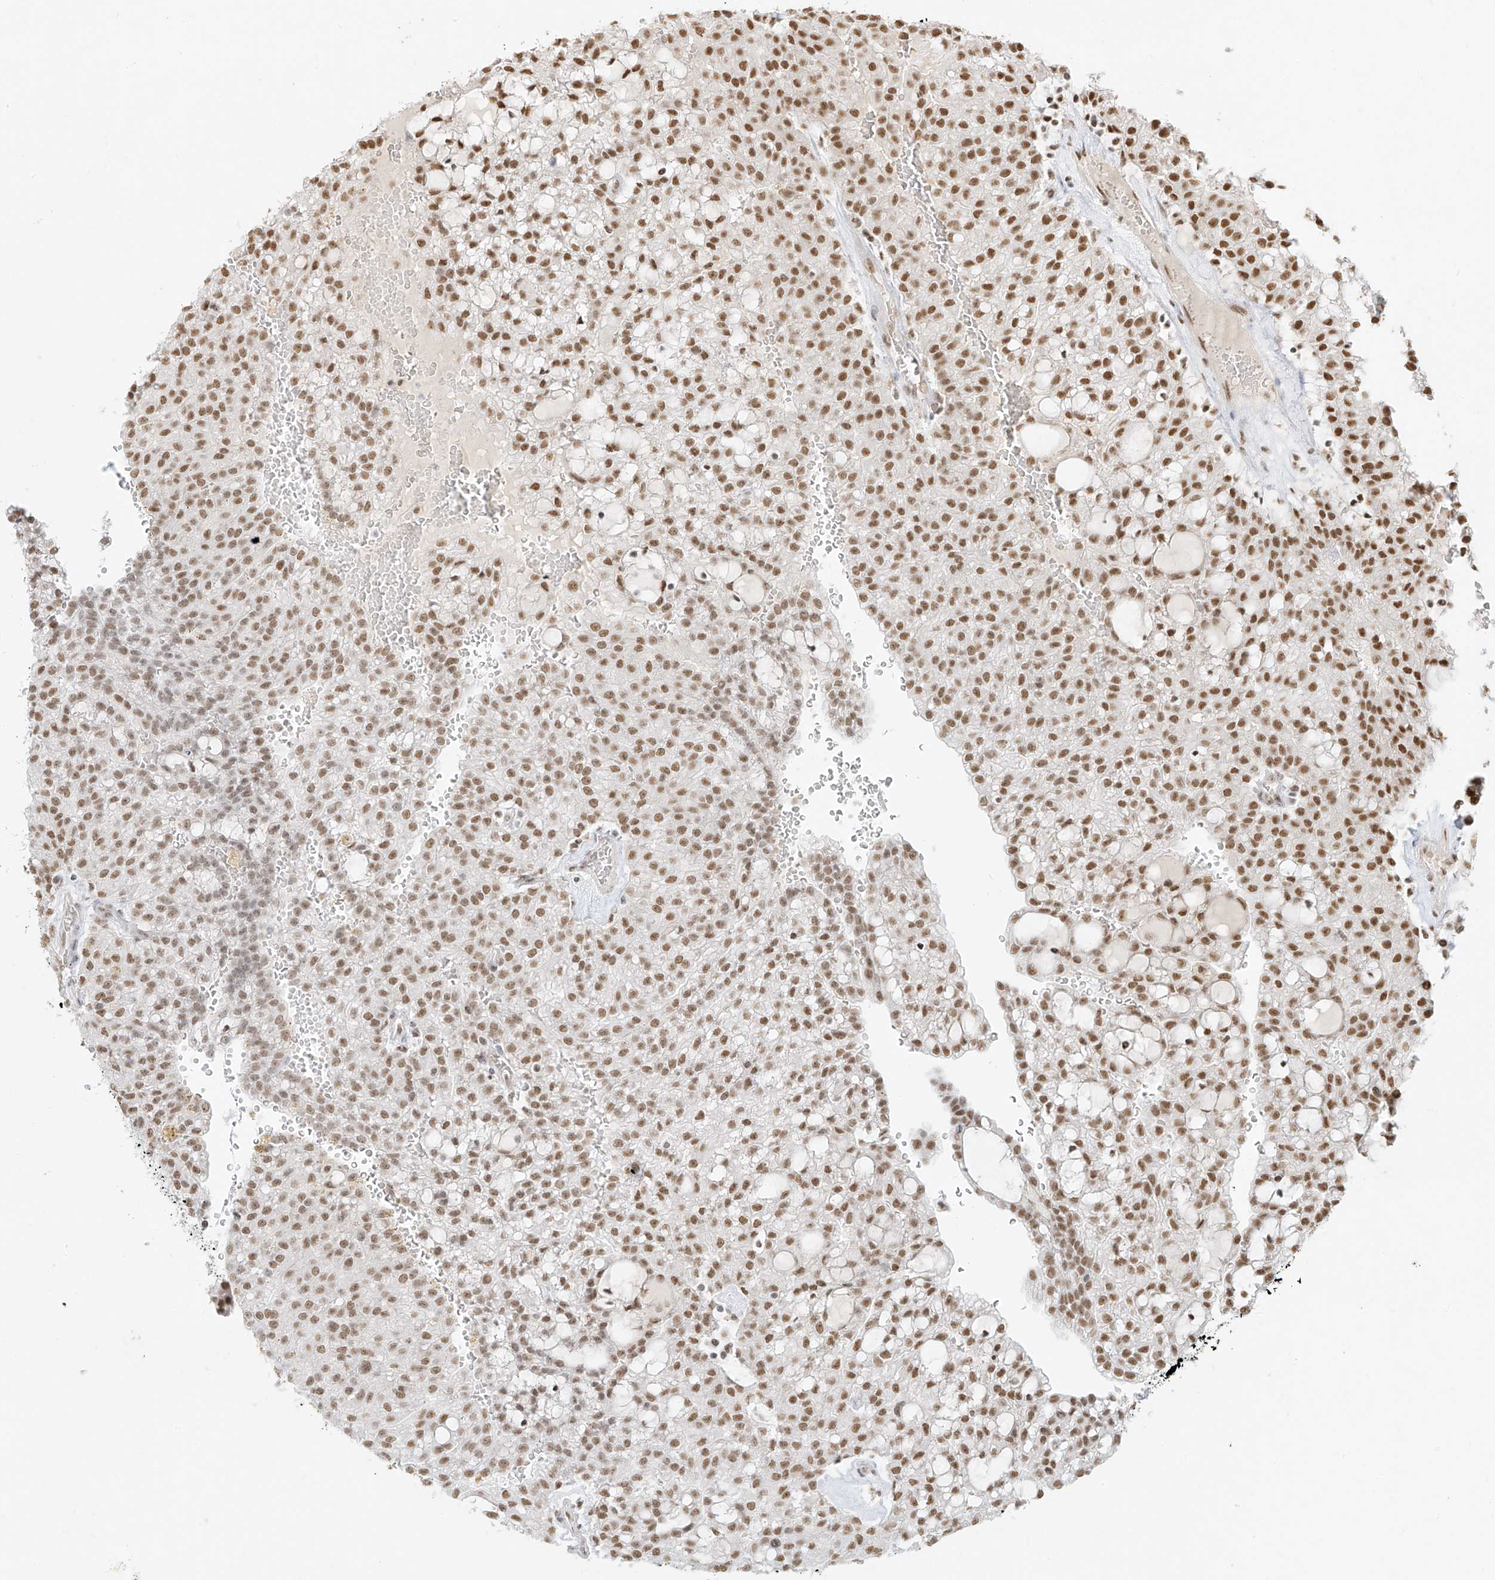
{"staining": {"intensity": "moderate", "quantity": ">75%", "location": "nuclear"}, "tissue": "renal cancer", "cell_type": "Tumor cells", "image_type": "cancer", "snomed": [{"axis": "morphology", "description": "Adenocarcinoma, NOS"}, {"axis": "topography", "description": "Kidney"}], "caption": "Immunohistochemical staining of renal cancer displays moderate nuclear protein staining in about >75% of tumor cells.", "gene": "NHSL1", "patient": {"sex": "male", "age": 63}}